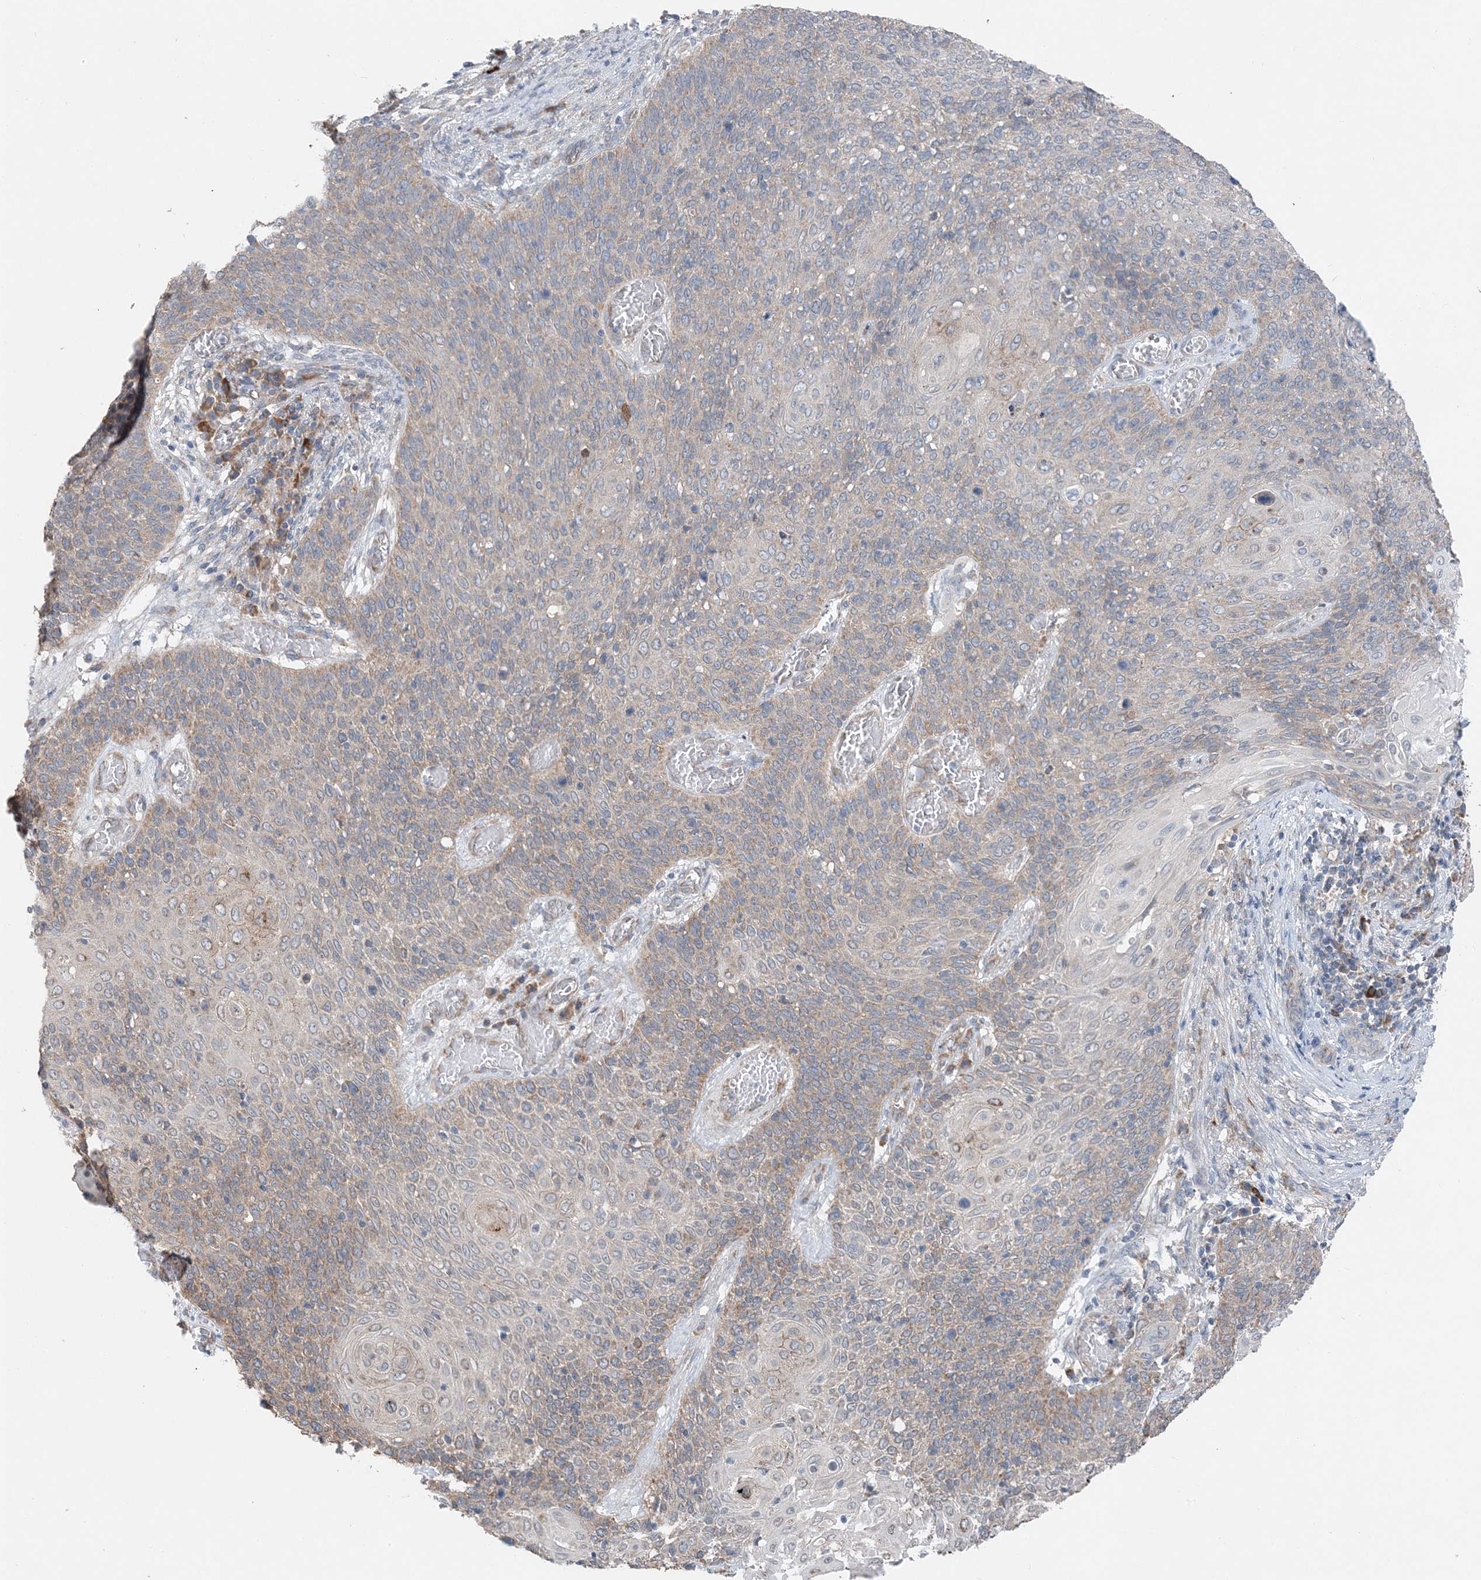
{"staining": {"intensity": "weak", "quantity": "25%-75%", "location": "cytoplasmic/membranous"}, "tissue": "cervical cancer", "cell_type": "Tumor cells", "image_type": "cancer", "snomed": [{"axis": "morphology", "description": "Squamous cell carcinoma, NOS"}, {"axis": "topography", "description": "Cervix"}], "caption": "A histopathology image of human cervical squamous cell carcinoma stained for a protein demonstrates weak cytoplasmic/membranous brown staining in tumor cells.", "gene": "DHX30", "patient": {"sex": "female", "age": 39}}